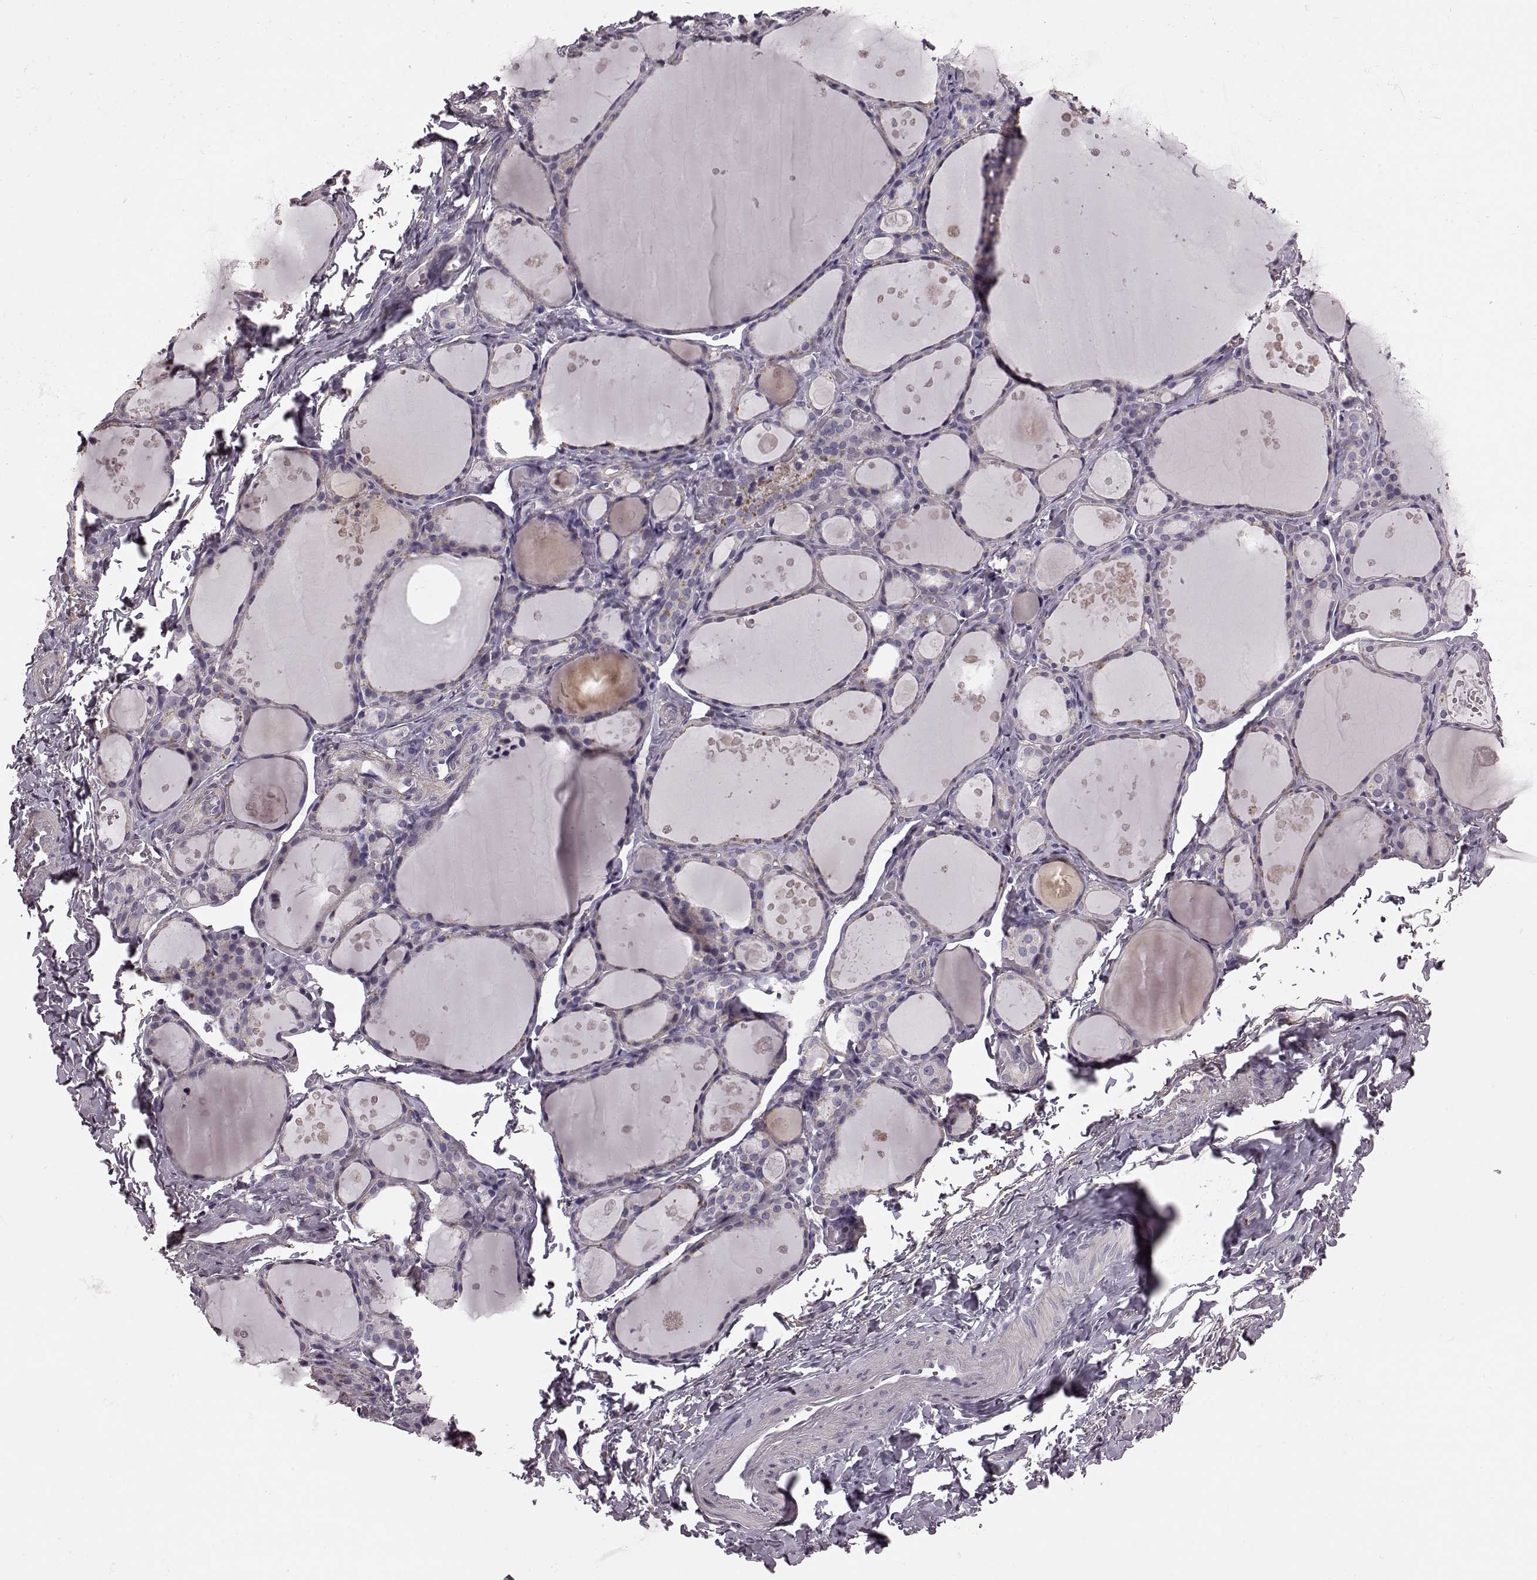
{"staining": {"intensity": "negative", "quantity": "none", "location": "none"}, "tissue": "thyroid gland", "cell_type": "Glandular cells", "image_type": "normal", "snomed": [{"axis": "morphology", "description": "Normal tissue, NOS"}, {"axis": "topography", "description": "Thyroid gland"}], "caption": "The immunohistochemistry (IHC) image has no significant staining in glandular cells of thyroid gland.", "gene": "GRK1", "patient": {"sex": "male", "age": 68}}